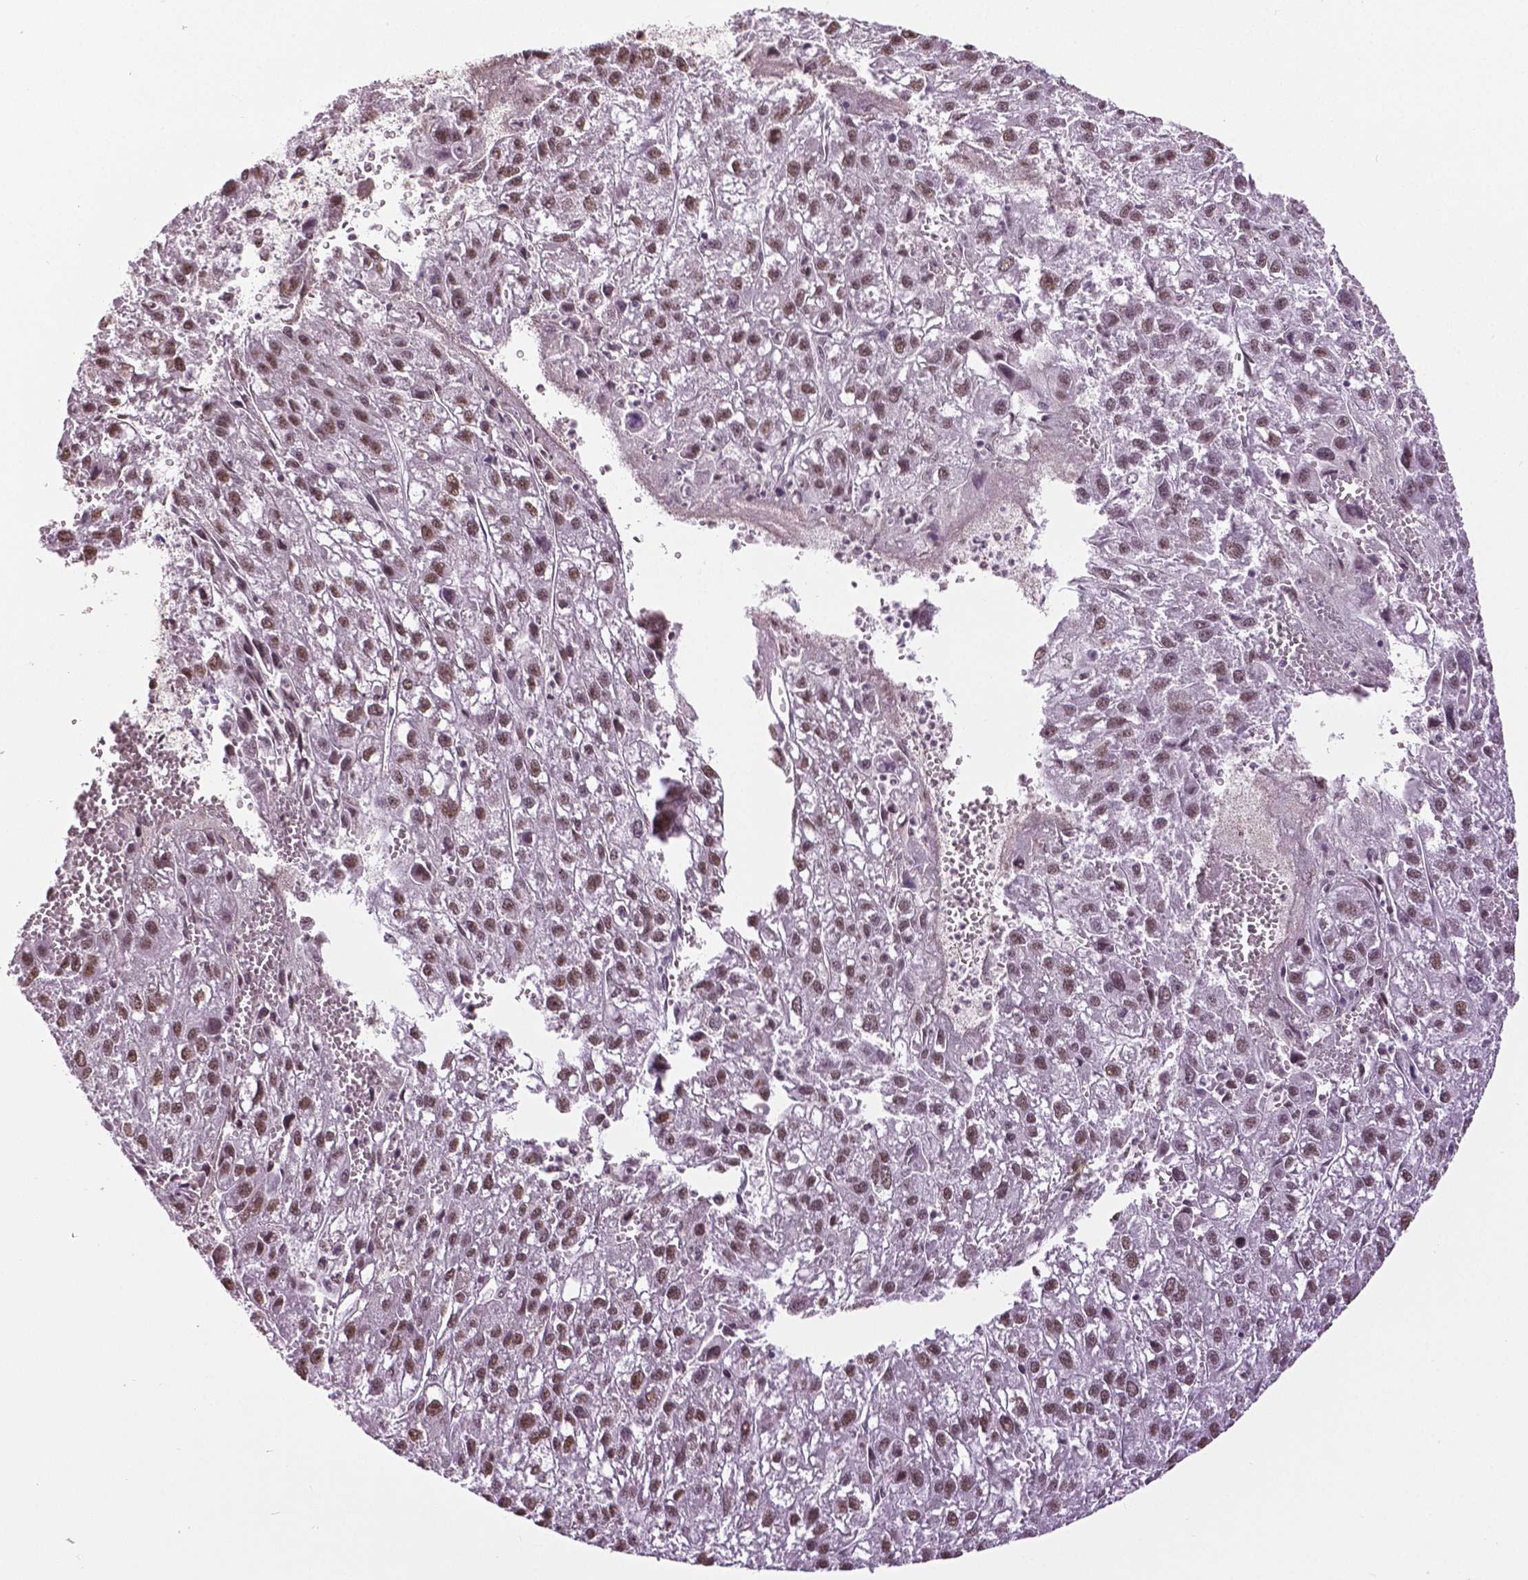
{"staining": {"intensity": "moderate", "quantity": "25%-75%", "location": "nuclear"}, "tissue": "liver cancer", "cell_type": "Tumor cells", "image_type": "cancer", "snomed": [{"axis": "morphology", "description": "Carcinoma, Hepatocellular, NOS"}, {"axis": "topography", "description": "Liver"}], "caption": "Tumor cells display medium levels of moderate nuclear staining in approximately 25%-75% of cells in liver cancer (hepatocellular carcinoma).", "gene": "DLX5", "patient": {"sex": "female", "age": 70}}